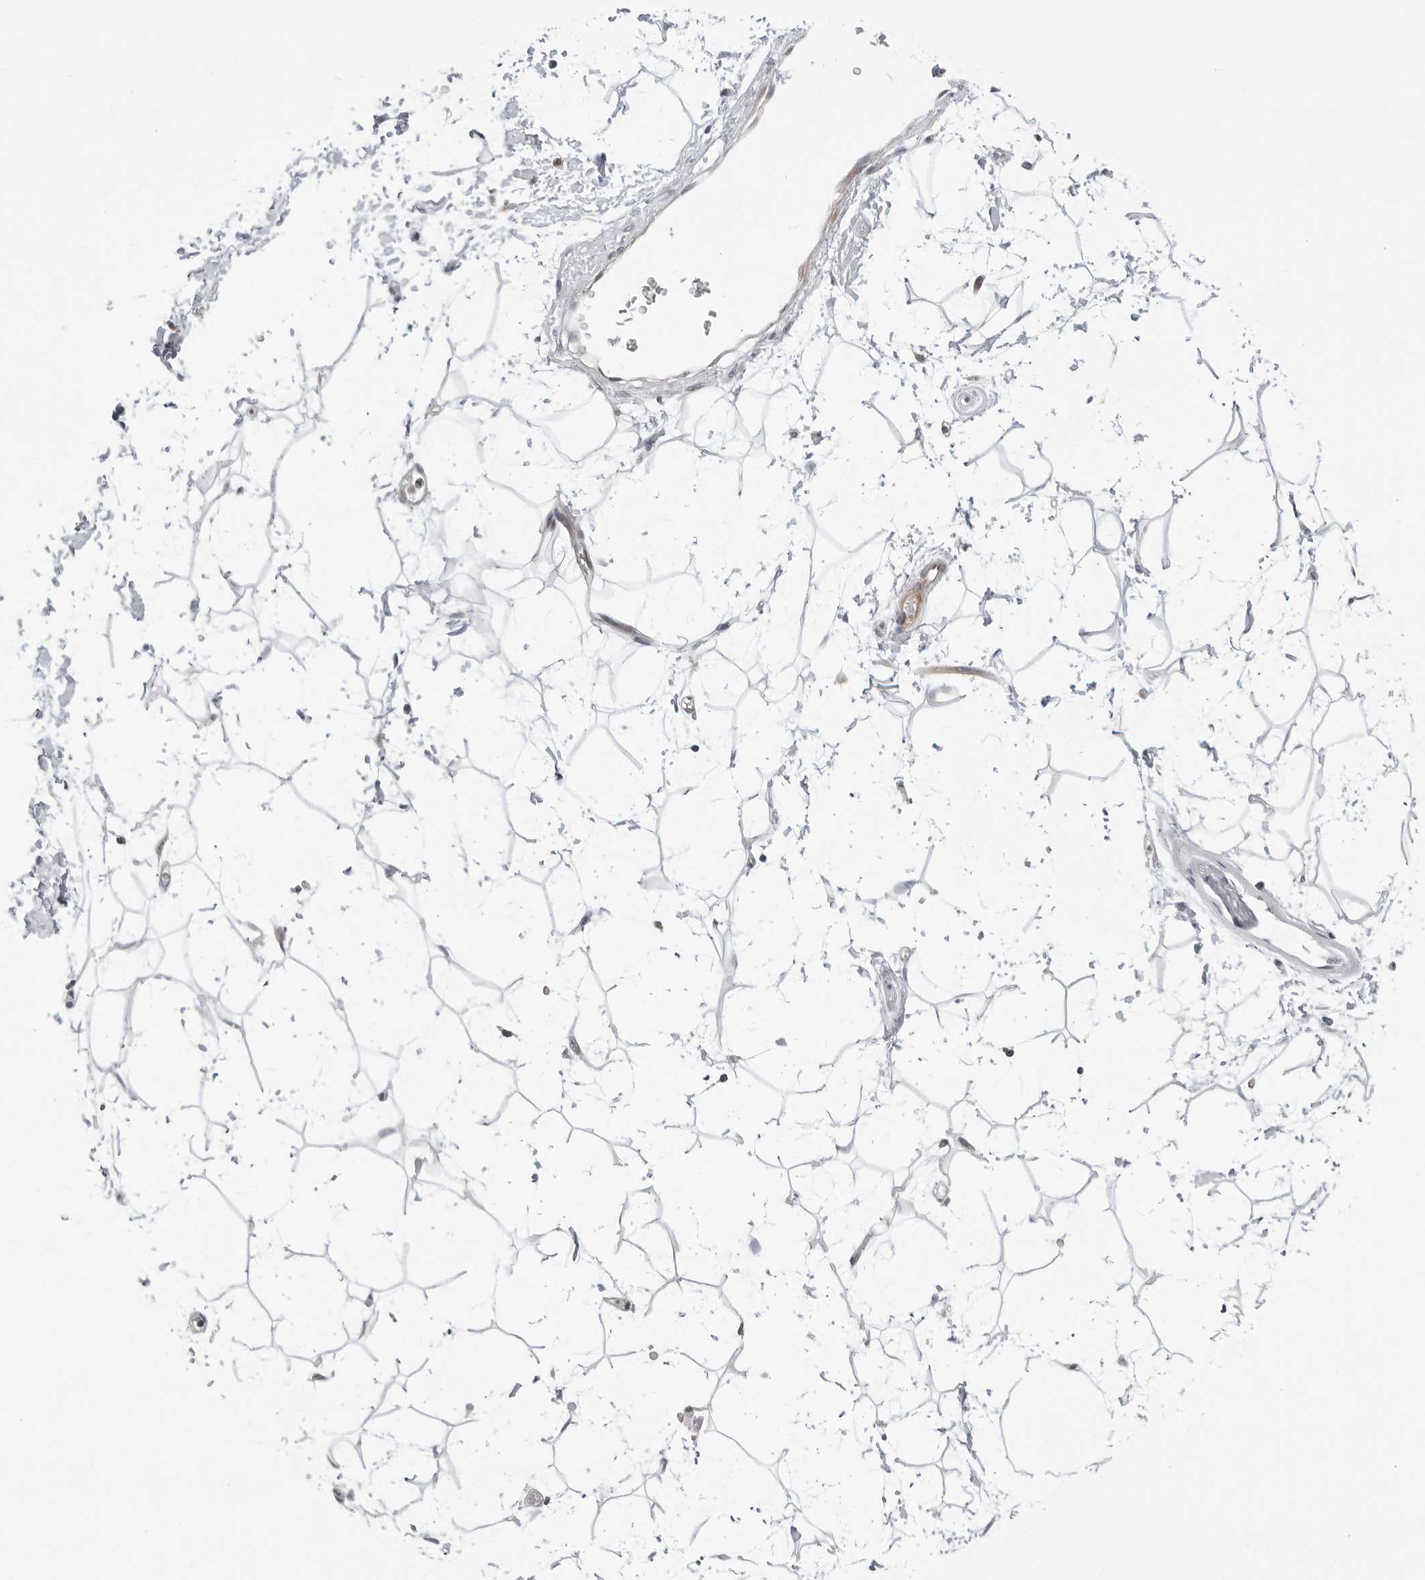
{"staining": {"intensity": "negative", "quantity": "none", "location": "none"}, "tissue": "adipose tissue", "cell_type": "Adipocytes", "image_type": "normal", "snomed": [{"axis": "morphology", "description": "Normal tissue, NOS"}, {"axis": "topography", "description": "Soft tissue"}], "caption": "IHC of benign human adipose tissue demonstrates no expression in adipocytes. (DAB immunohistochemistry (IHC), high magnification).", "gene": "SUGCT", "patient": {"sex": "male", "age": 72}}